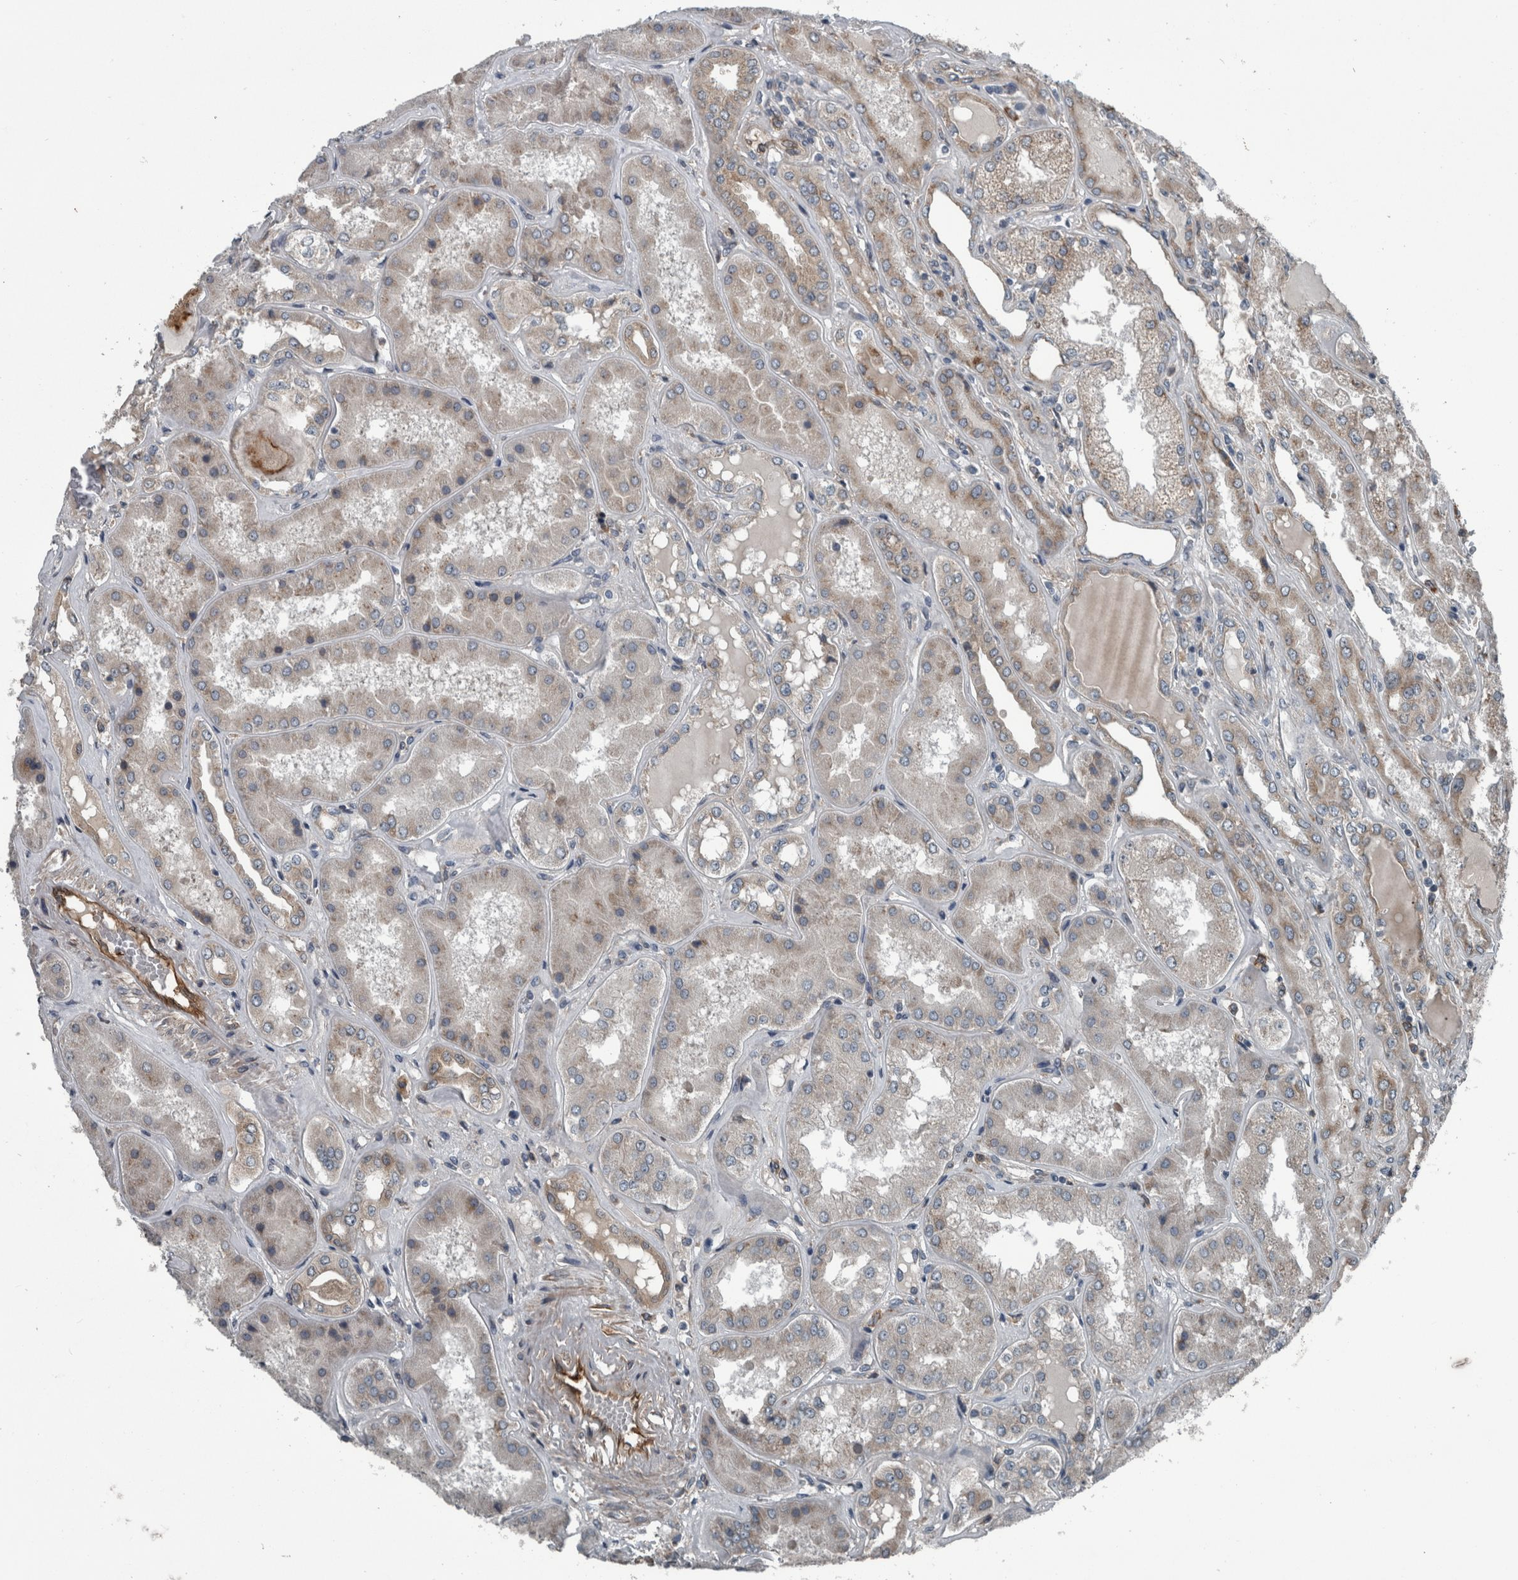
{"staining": {"intensity": "weak", "quantity": "<25%", "location": "cytoplasmic/membranous"}, "tissue": "kidney", "cell_type": "Cells in glomeruli", "image_type": "normal", "snomed": [{"axis": "morphology", "description": "Normal tissue, NOS"}, {"axis": "topography", "description": "Kidney"}], "caption": "Cells in glomeruli are negative for brown protein staining in normal kidney. (DAB immunohistochemistry (IHC), high magnification).", "gene": "EXOC8", "patient": {"sex": "female", "age": 56}}